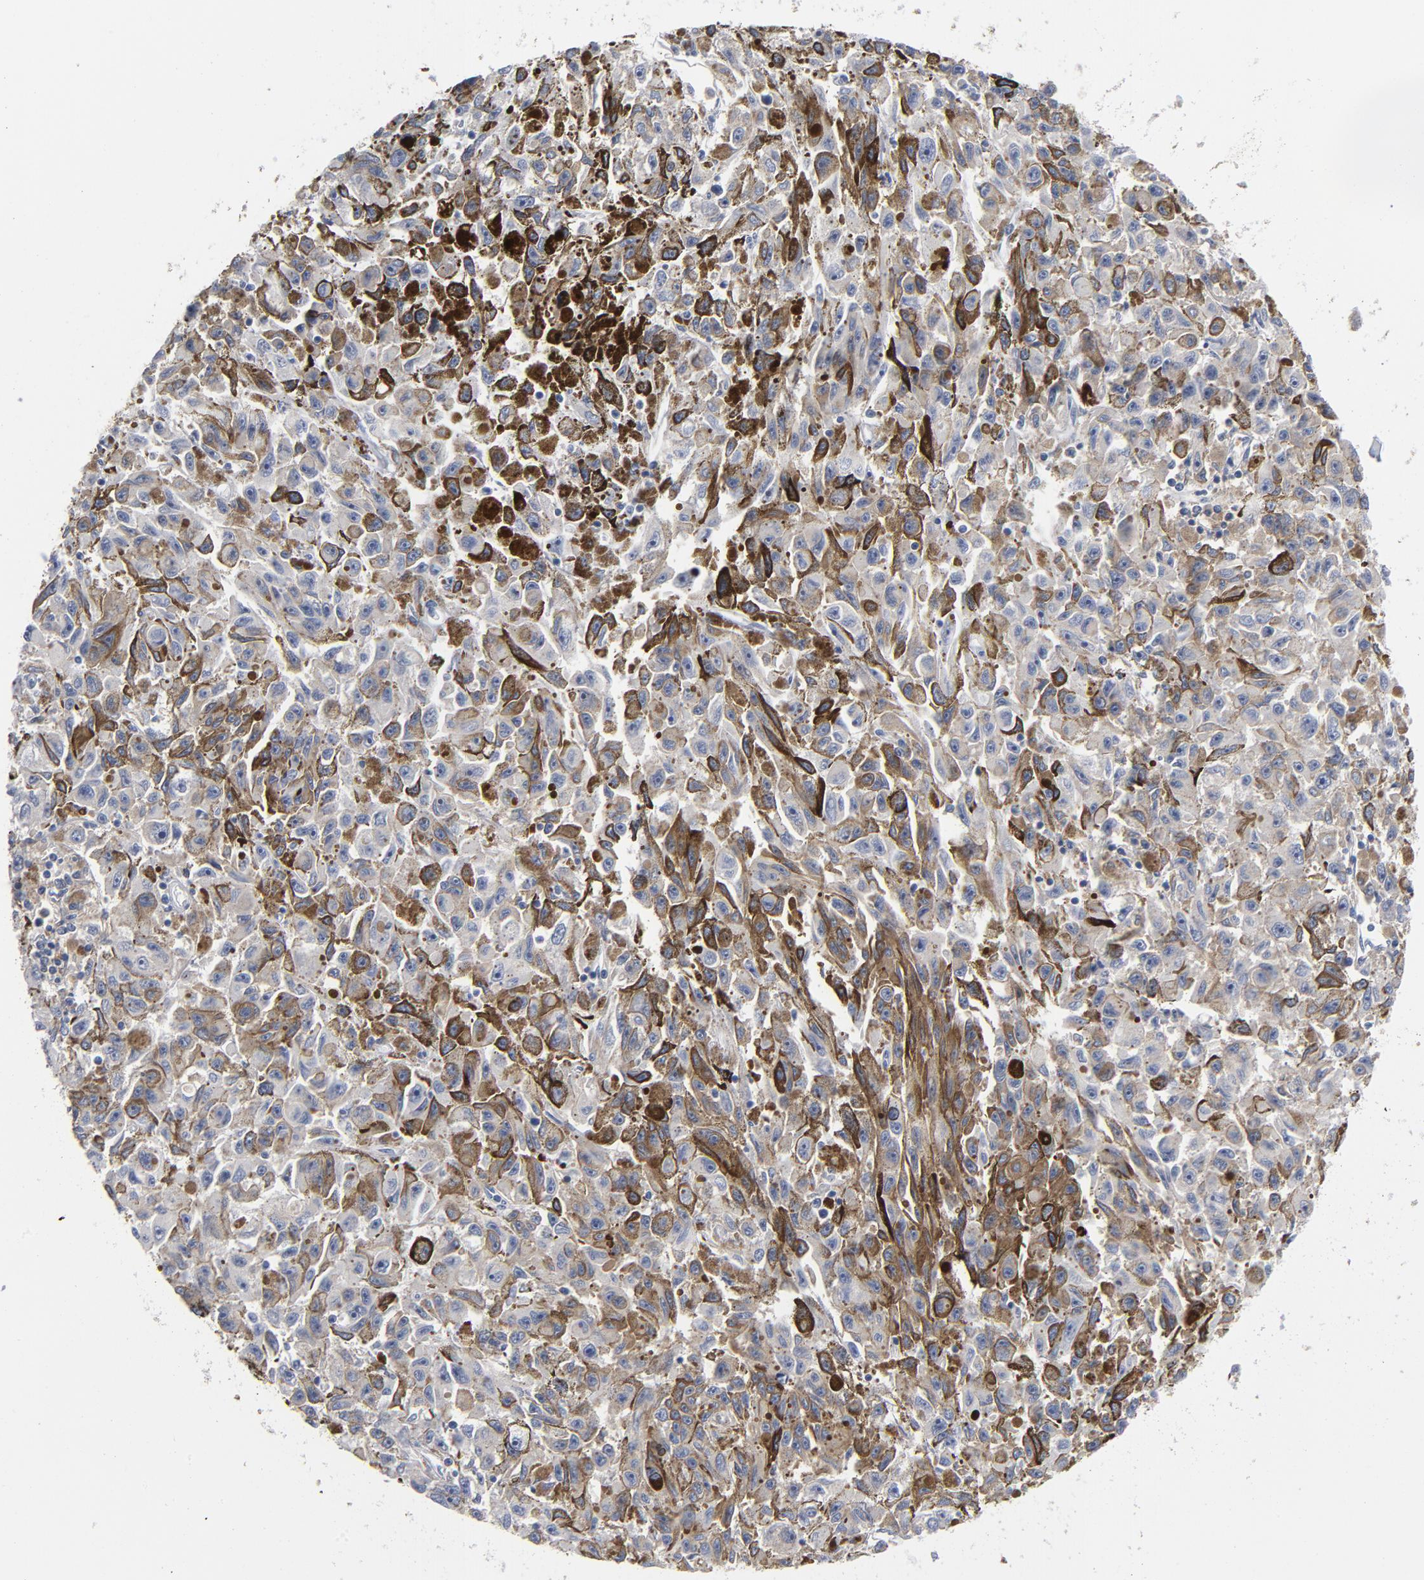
{"staining": {"intensity": "weak", "quantity": "<25%", "location": "cytoplasmic/membranous"}, "tissue": "melanoma", "cell_type": "Tumor cells", "image_type": "cancer", "snomed": [{"axis": "morphology", "description": "Malignant melanoma, NOS"}, {"axis": "topography", "description": "Skin"}], "caption": "This is an immunohistochemistry (IHC) histopathology image of human melanoma. There is no expression in tumor cells.", "gene": "CD86", "patient": {"sex": "female", "age": 104}}